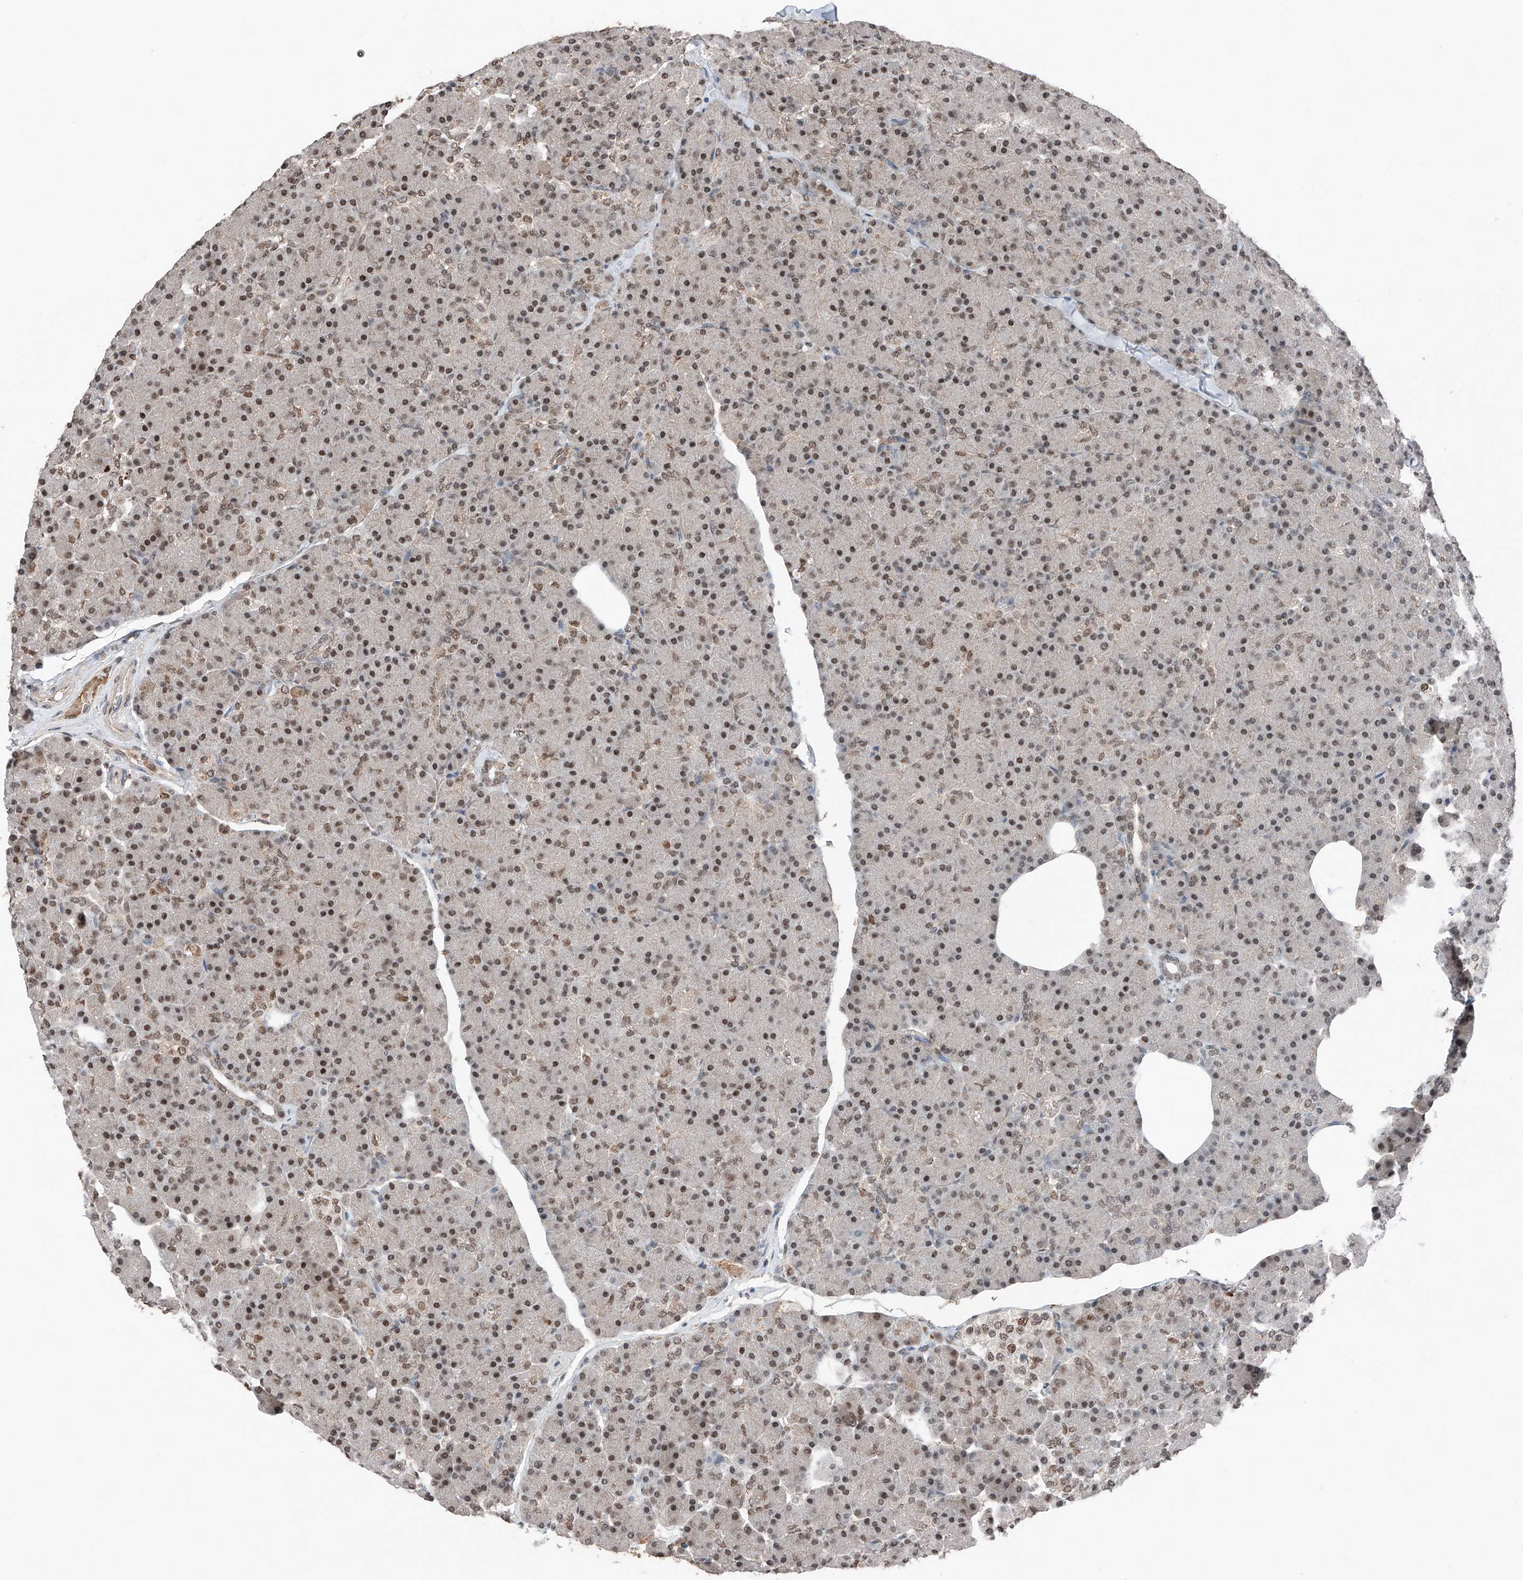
{"staining": {"intensity": "moderate", "quantity": ">75%", "location": "nuclear"}, "tissue": "pancreas", "cell_type": "Exocrine glandular cells", "image_type": "normal", "snomed": [{"axis": "morphology", "description": "Normal tissue, NOS"}, {"axis": "topography", "description": "Pancreas"}], "caption": "About >75% of exocrine glandular cells in normal human pancreas display moderate nuclear protein staining as visualized by brown immunohistochemical staining.", "gene": "TBX4", "patient": {"sex": "female", "age": 43}}